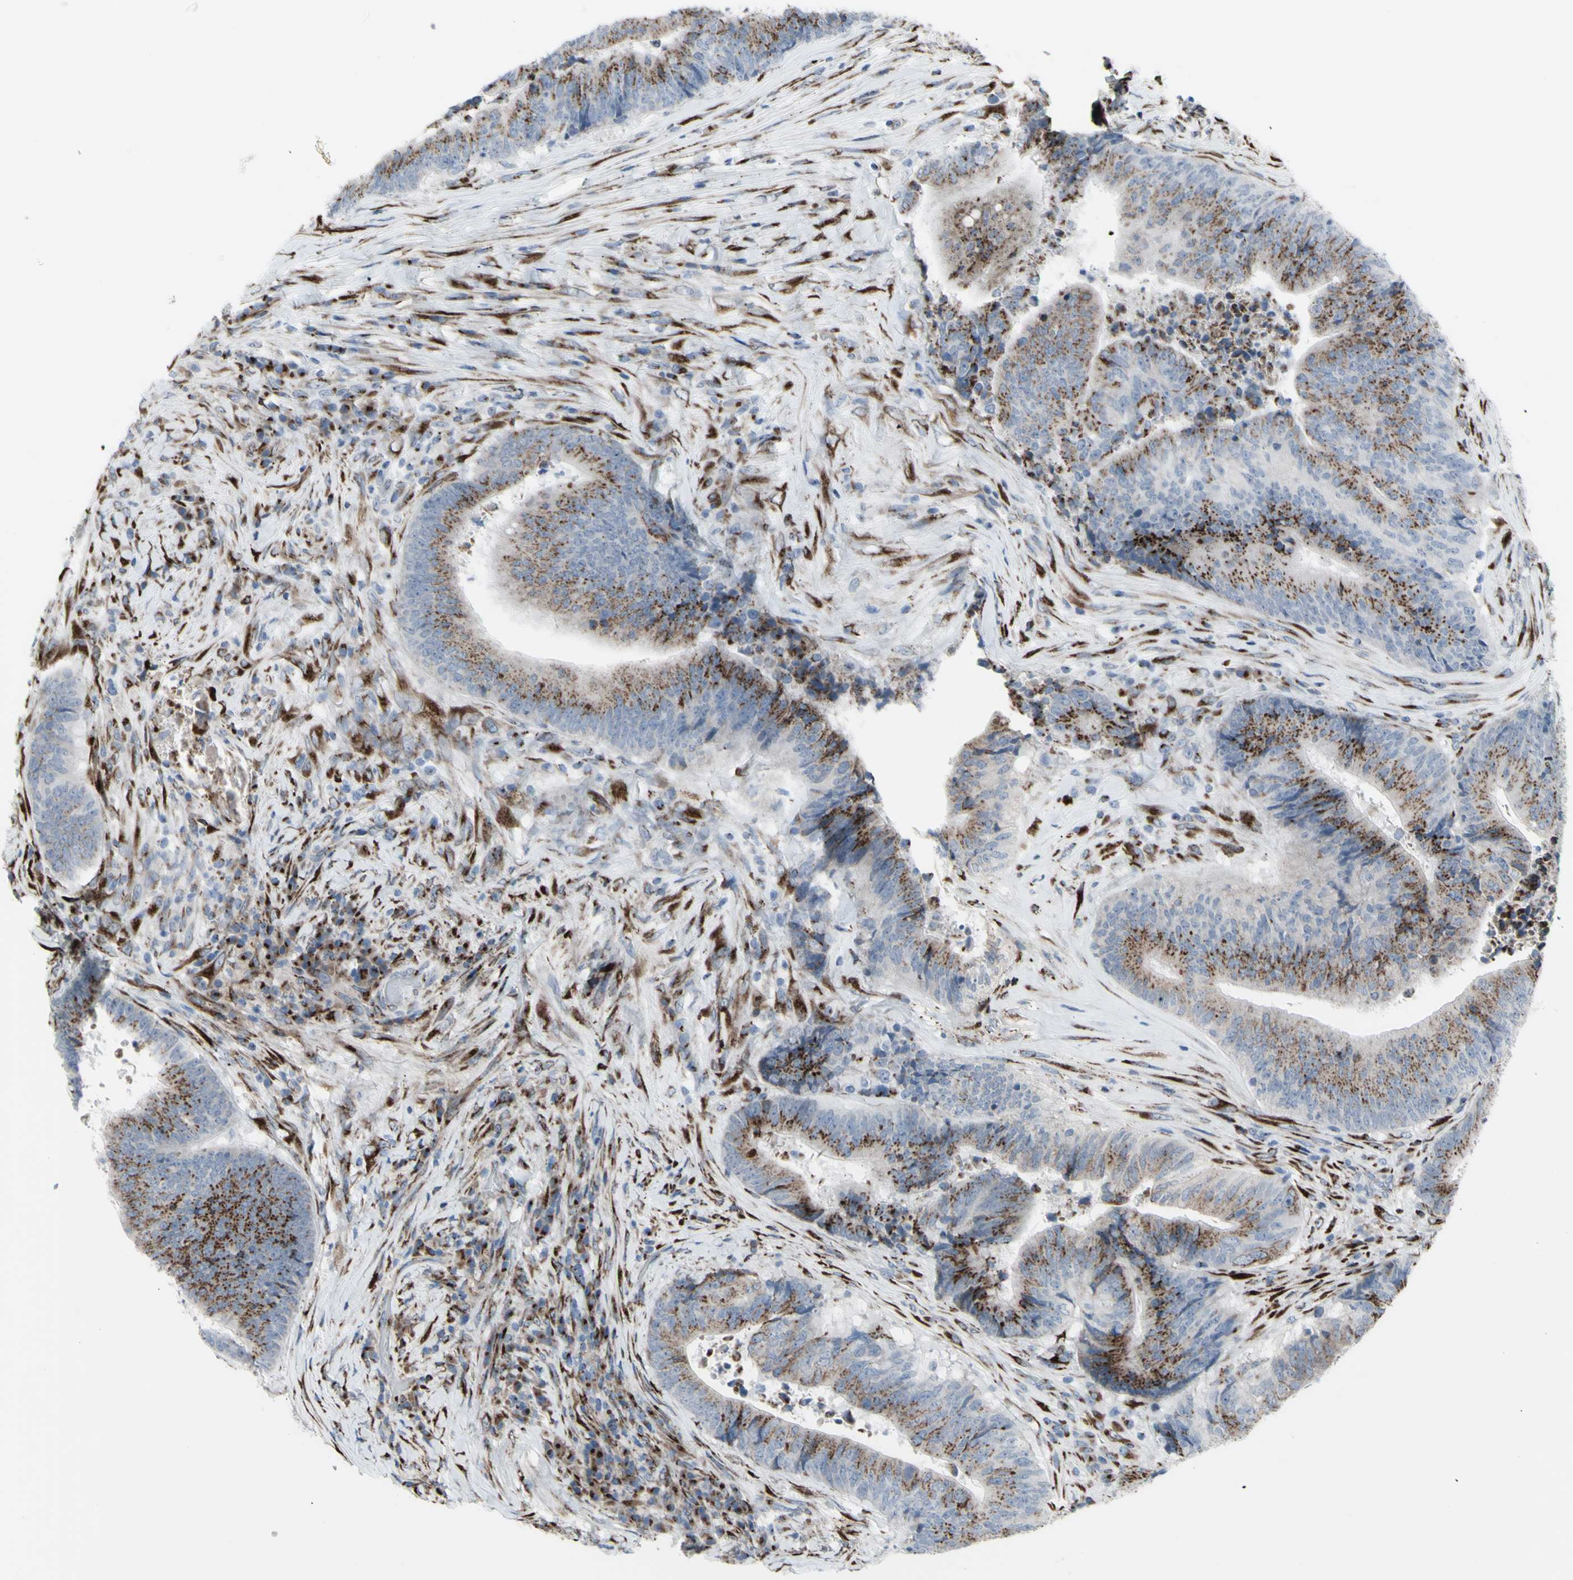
{"staining": {"intensity": "moderate", "quantity": ">75%", "location": "cytoplasmic/membranous"}, "tissue": "colorectal cancer", "cell_type": "Tumor cells", "image_type": "cancer", "snomed": [{"axis": "morphology", "description": "Adenocarcinoma, NOS"}, {"axis": "topography", "description": "Rectum"}], "caption": "Immunohistochemistry photomicrograph of colorectal adenocarcinoma stained for a protein (brown), which displays medium levels of moderate cytoplasmic/membranous expression in about >75% of tumor cells.", "gene": "GLG1", "patient": {"sex": "male", "age": 72}}